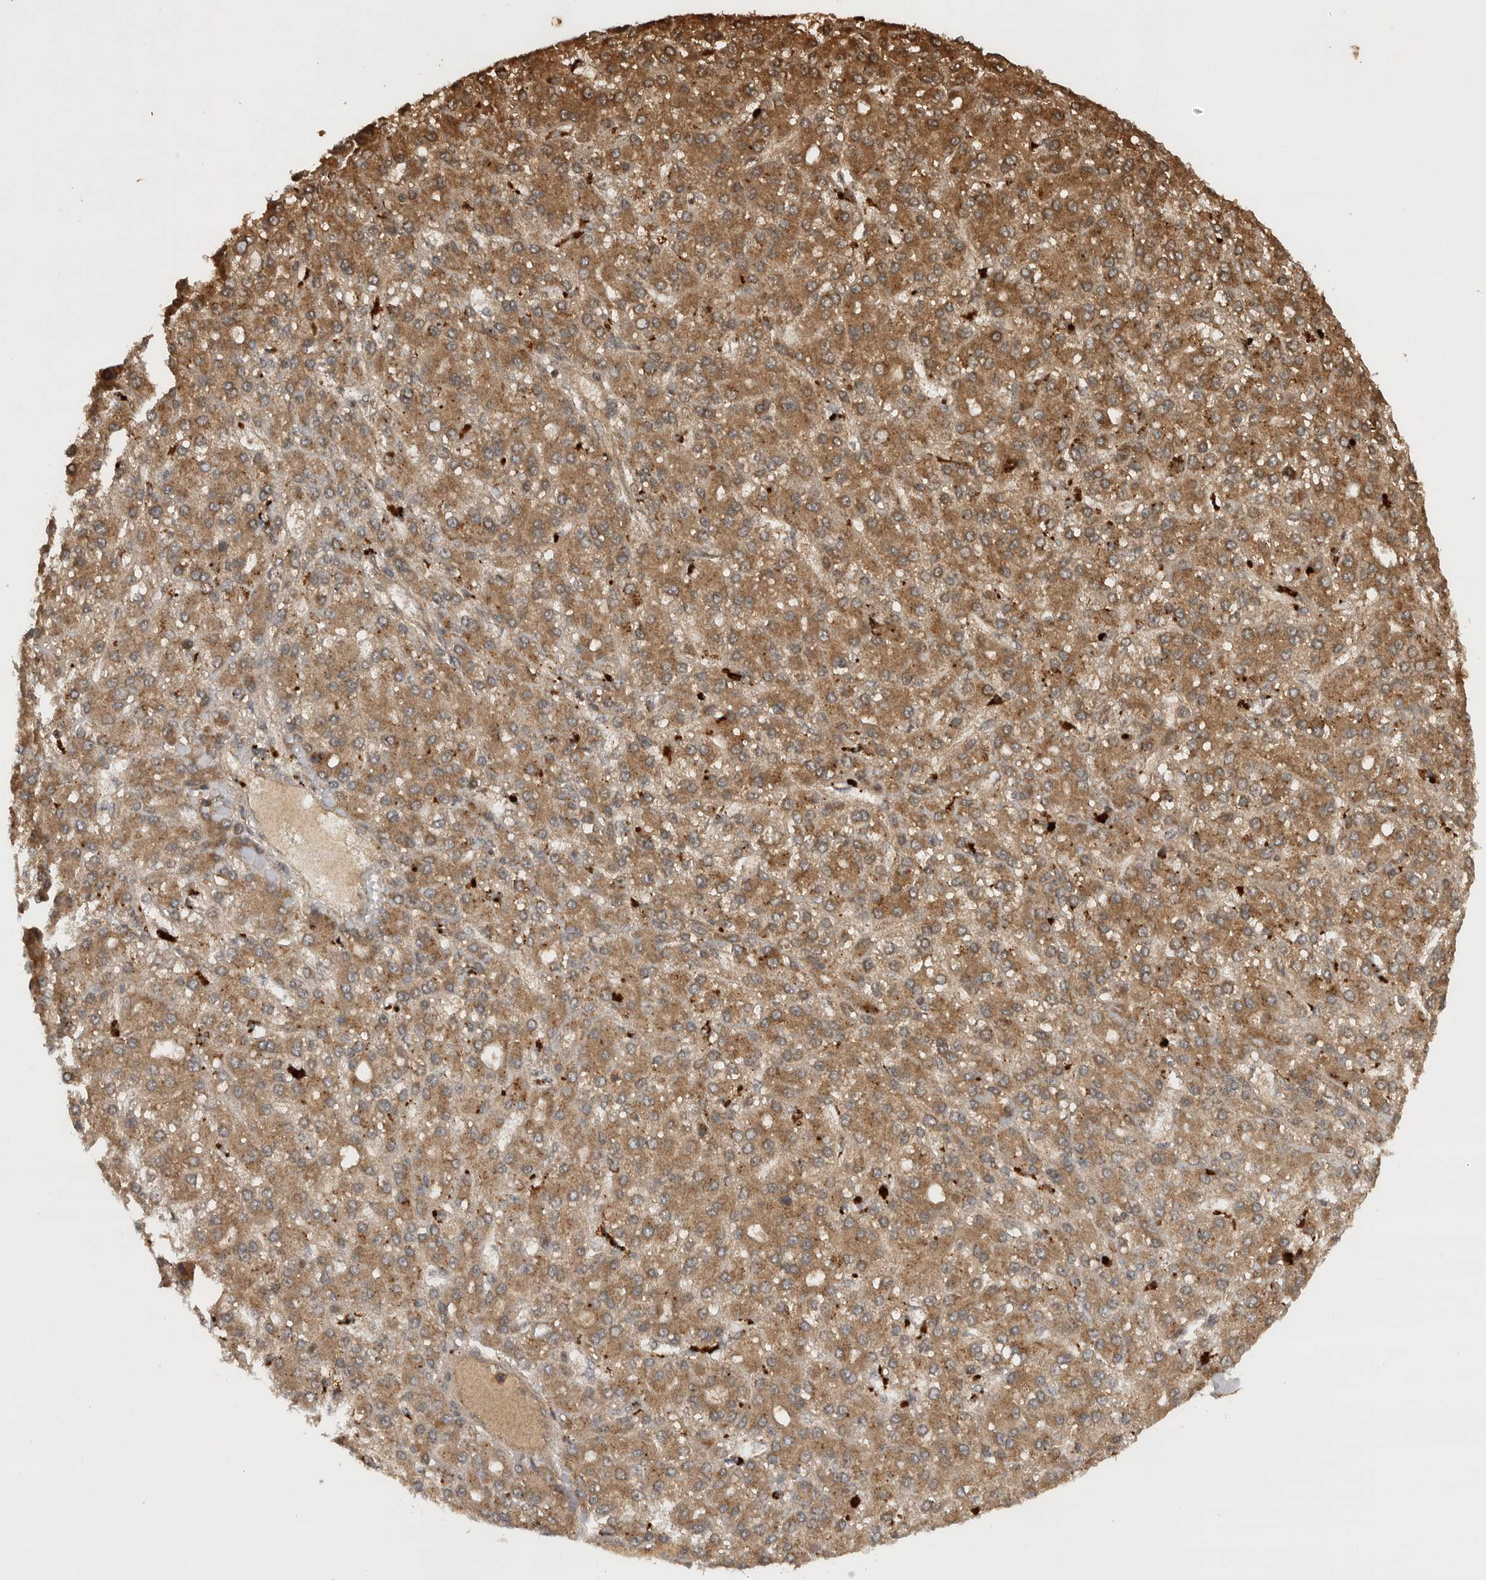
{"staining": {"intensity": "moderate", "quantity": ">75%", "location": "cytoplasmic/membranous"}, "tissue": "liver cancer", "cell_type": "Tumor cells", "image_type": "cancer", "snomed": [{"axis": "morphology", "description": "Carcinoma, Hepatocellular, NOS"}, {"axis": "topography", "description": "Liver"}], "caption": "IHC histopathology image of liver cancer (hepatocellular carcinoma) stained for a protein (brown), which reveals medium levels of moderate cytoplasmic/membranous positivity in about >75% of tumor cells.", "gene": "PRDX4", "patient": {"sex": "male", "age": 67}}